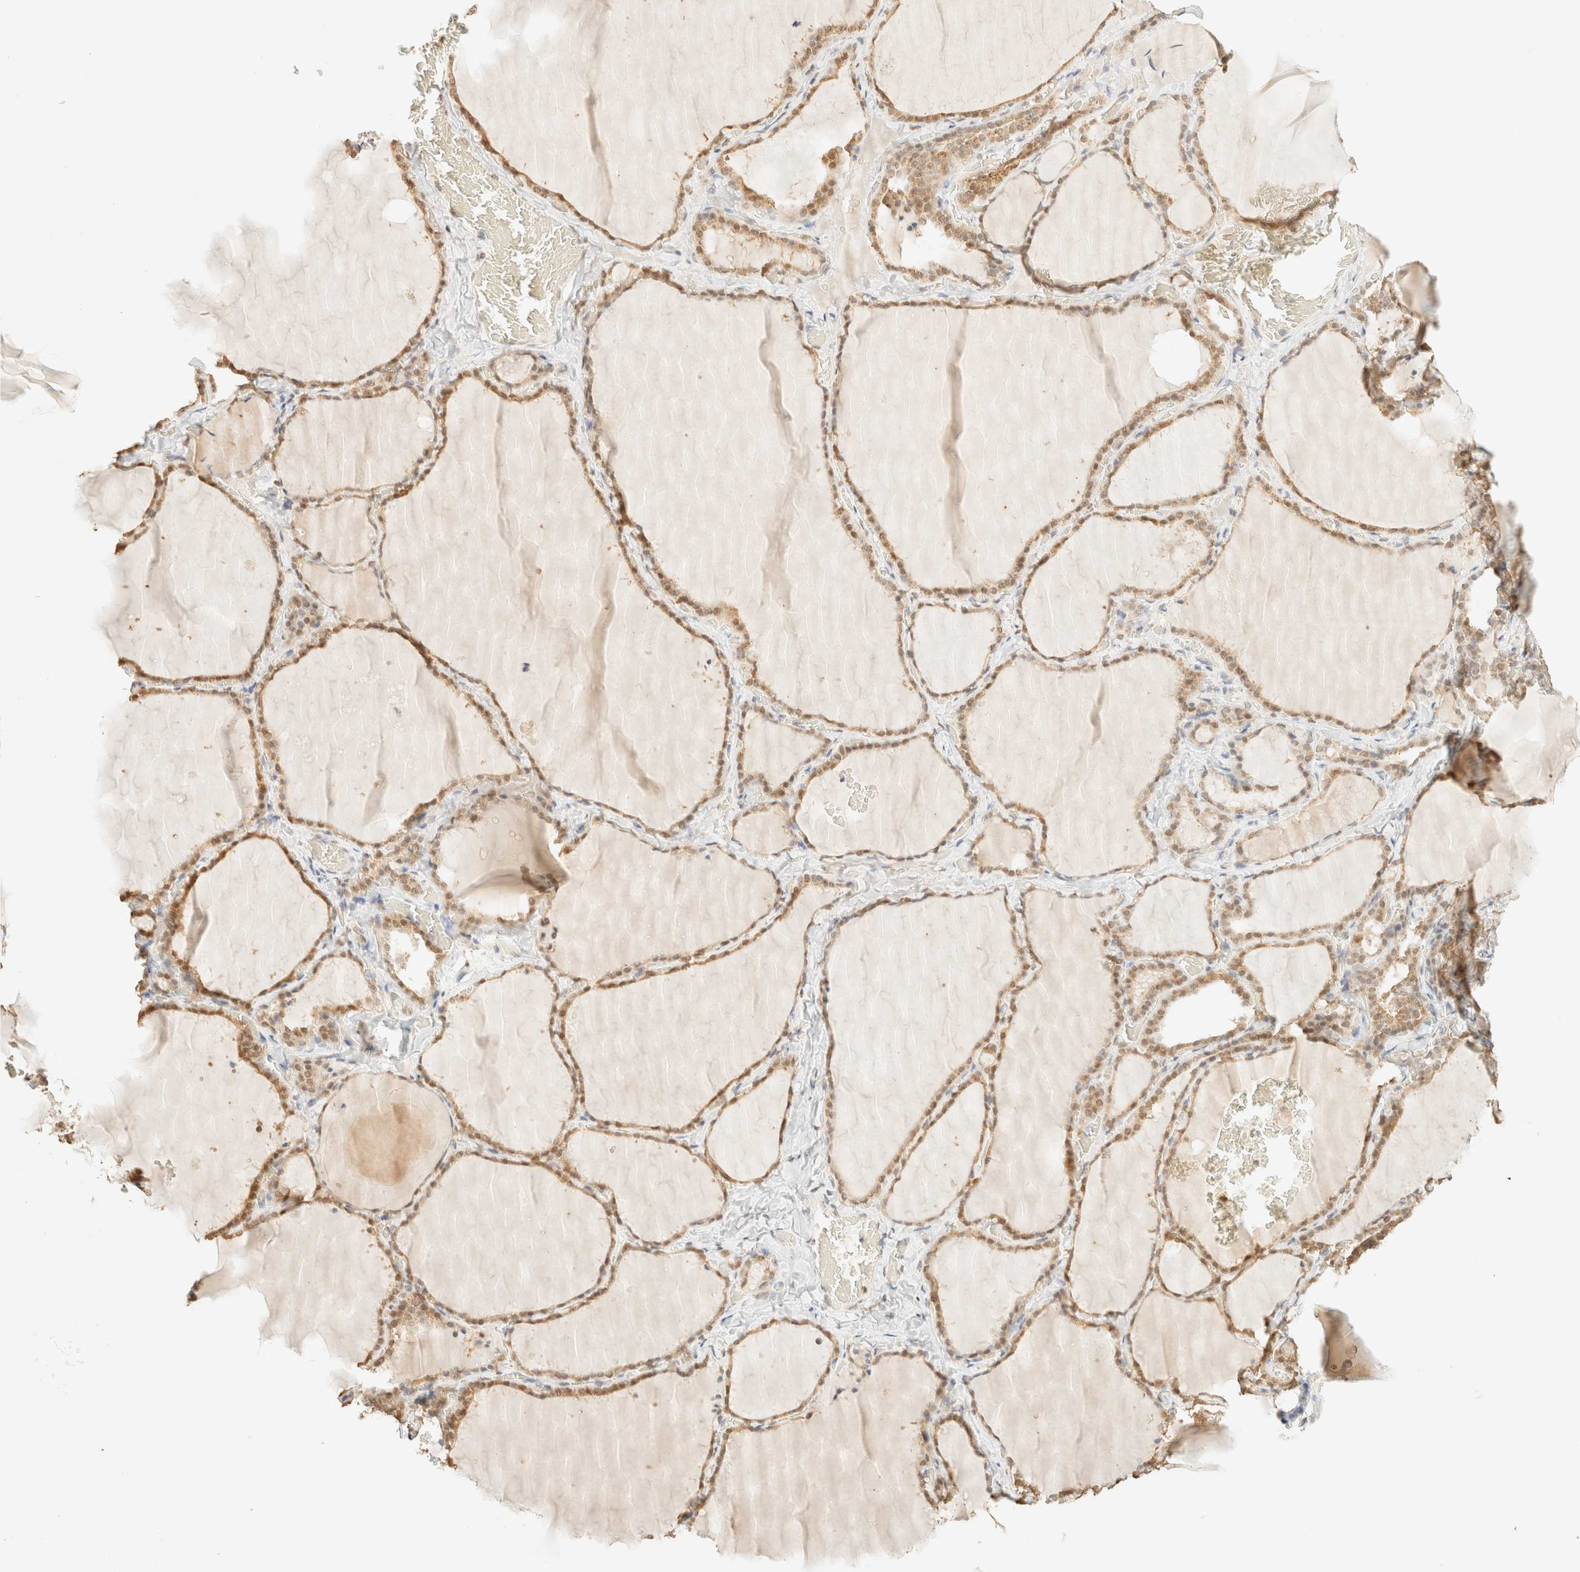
{"staining": {"intensity": "moderate", "quantity": ">75%", "location": "cytoplasmic/membranous,nuclear"}, "tissue": "thyroid gland", "cell_type": "Glandular cells", "image_type": "normal", "snomed": [{"axis": "morphology", "description": "Normal tissue, NOS"}, {"axis": "topography", "description": "Thyroid gland"}], "caption": "IHC image of normal thyroid gland: human thyroid gland stained using immunohistochemistry shows medium levels of moderate protein expression localized specifically in the cytoplasmic/membranous,nuclear of glandular cells, appearing as a cytoplasmic/membranous,nuclear brown color.", "gene": "S100A13", "patient": {"sex": "female", "age": 22}}